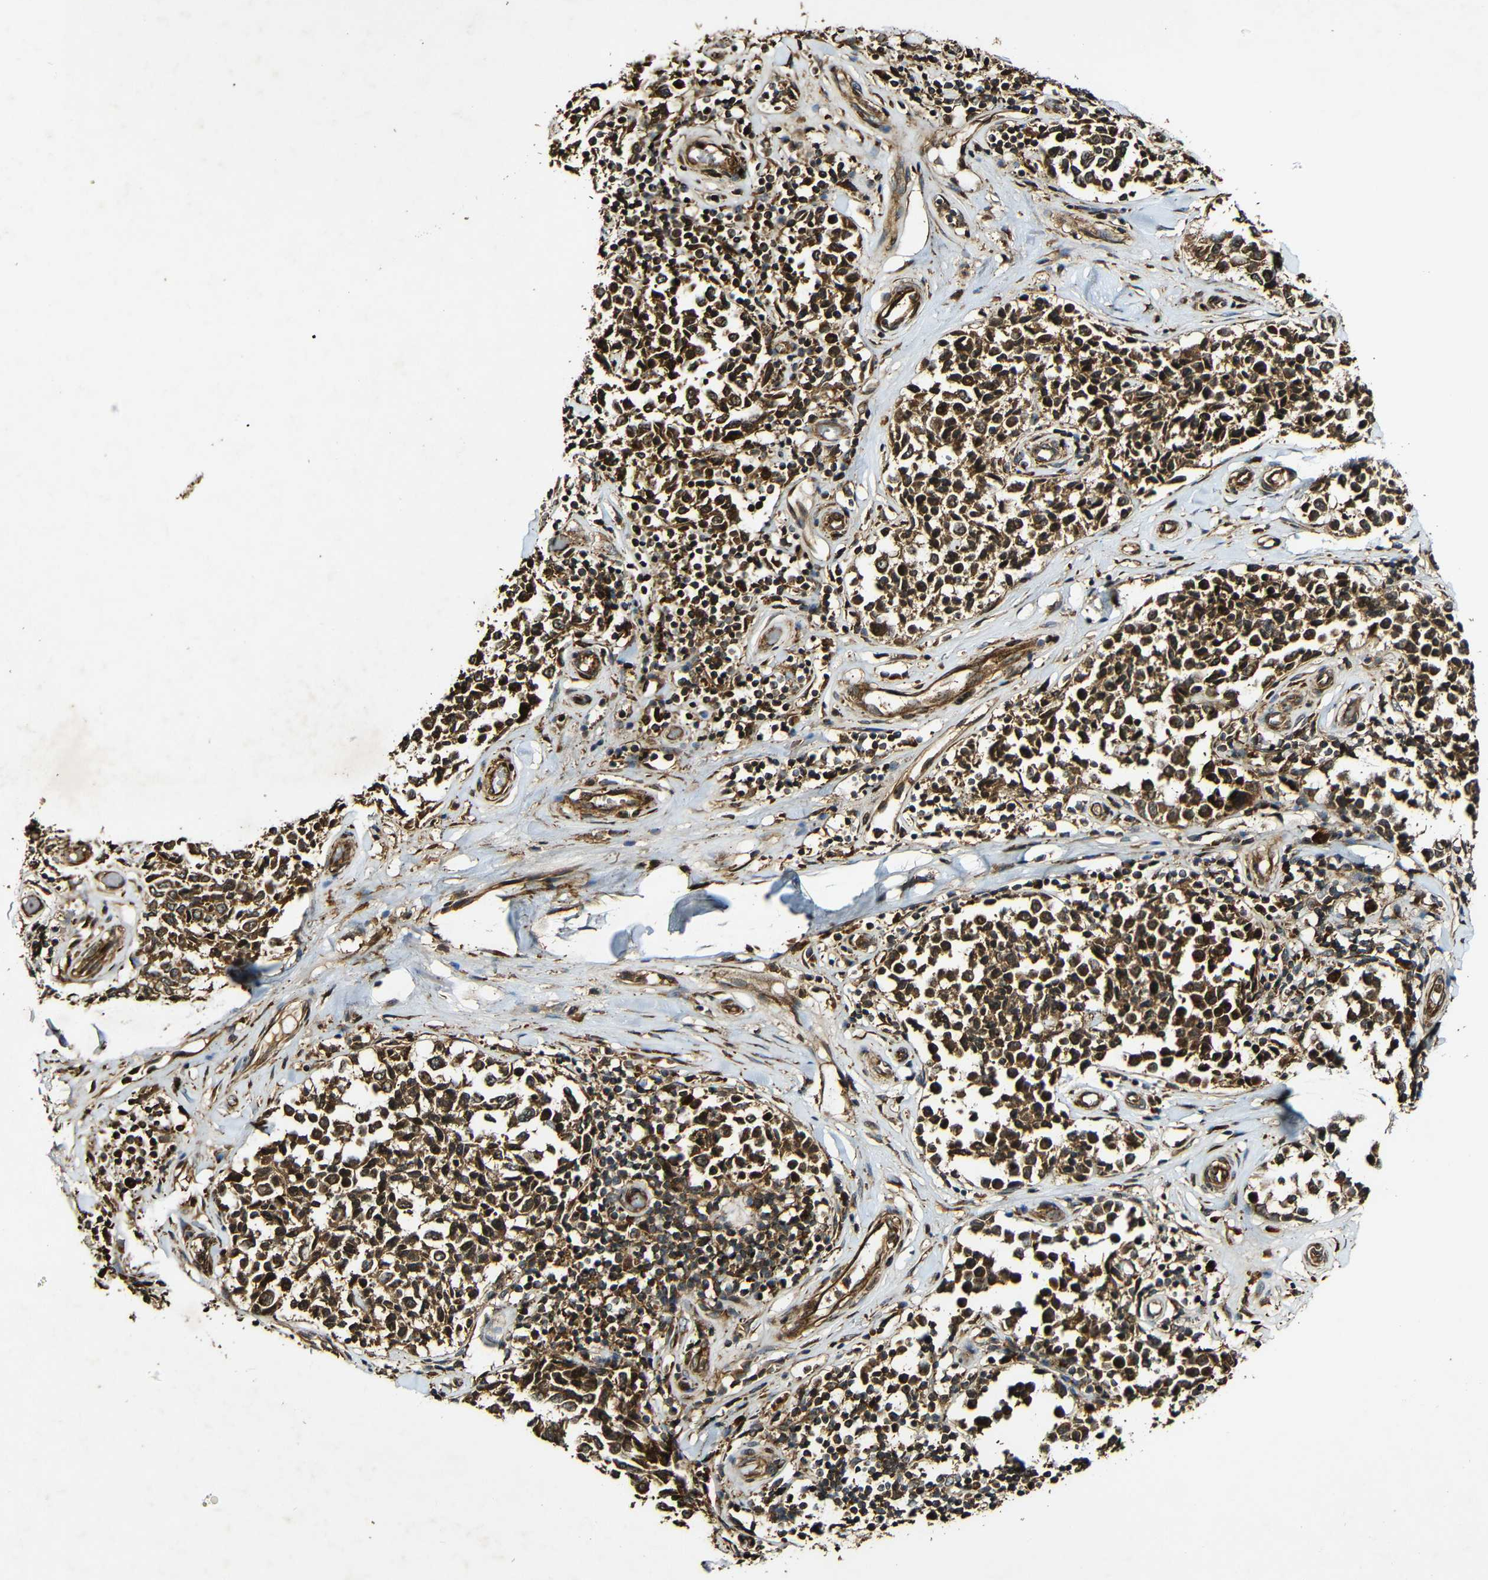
{"staining": {"intensity": "strong", "quantity": ">75%", "location": "cytoplasmic/membranous,nuclear"}, "tissue": "melanoma", "cell_type": "Tumor cells", "image_type": "cancer", "snomed": [{"axis": "morphology", "description": "Malignant melanoma, NOS"}, {"axis": "topography", "description": "Skin"}], "caption": "The immunohistochemical stain highlights strong cytoplasmic/membranous and nuclear expression in tumor cells of melanoma tissue.", "gene": "CASP8", "patient": {"sex": "female", "age": 64}}